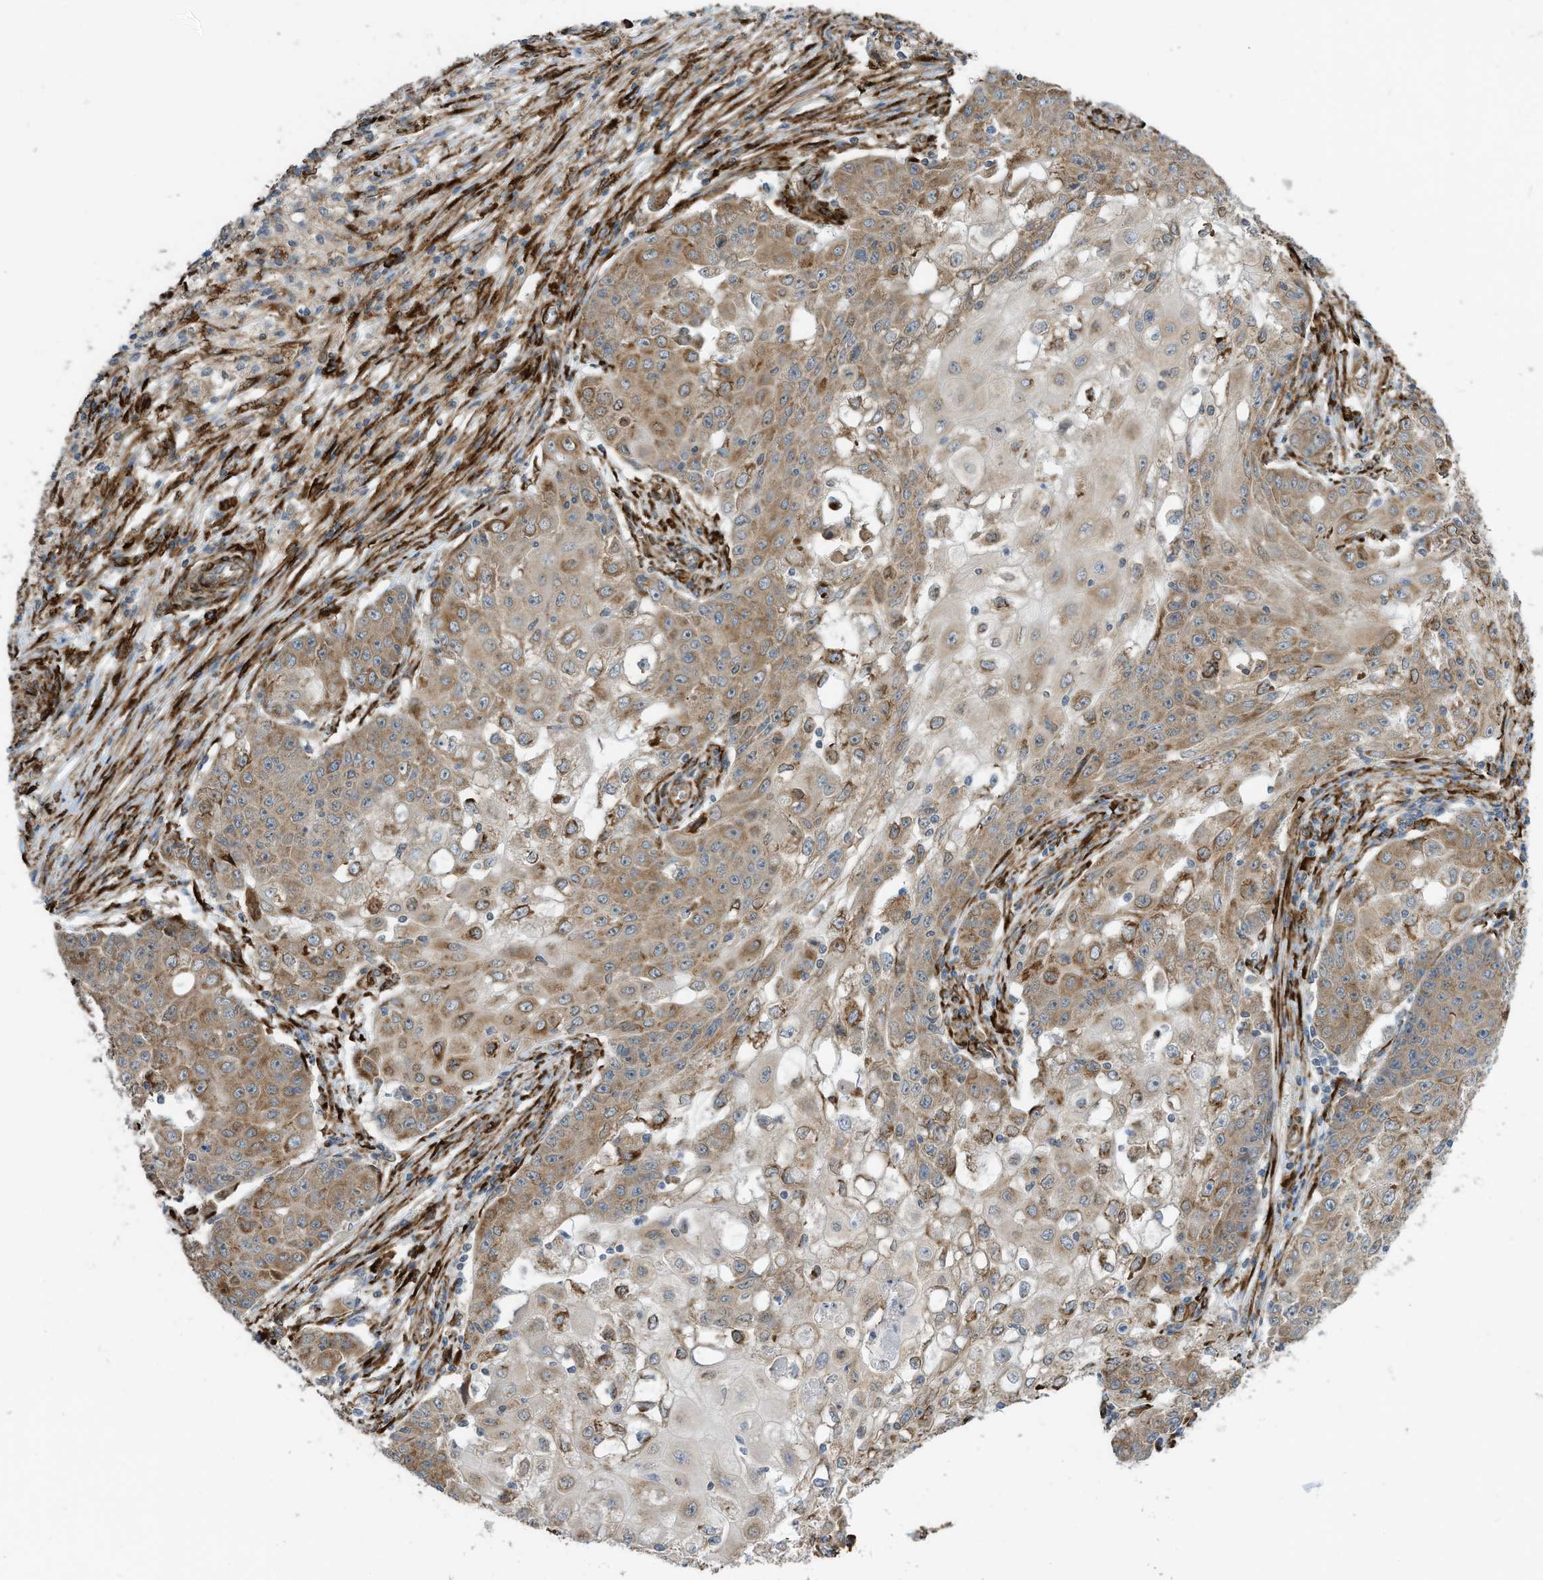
{"staining": {"intensity": "moderate", "quantity": ">75%", "location": "cytoplasmic/membranous"}, "tissue": "ovarian cancer", "cell_type": "Tumor cells", "image_type": "cancer", "snomed": [{"axis": "morphology", "description": "Carcinoma, endometroid"}, {"axis": "topography", "description": "Ovary"}], "caption": "This image demonstrates ovarian cancer stained with immunohistochemistry (IHC) to label a protein in brown. The cytoplasmic/membranous of tumor cells show moderate positivity for the protein. Nuclei are counter-stained blue.", "gene": "ZBTB45", "patient": {"sex": "female", "age": 42}}